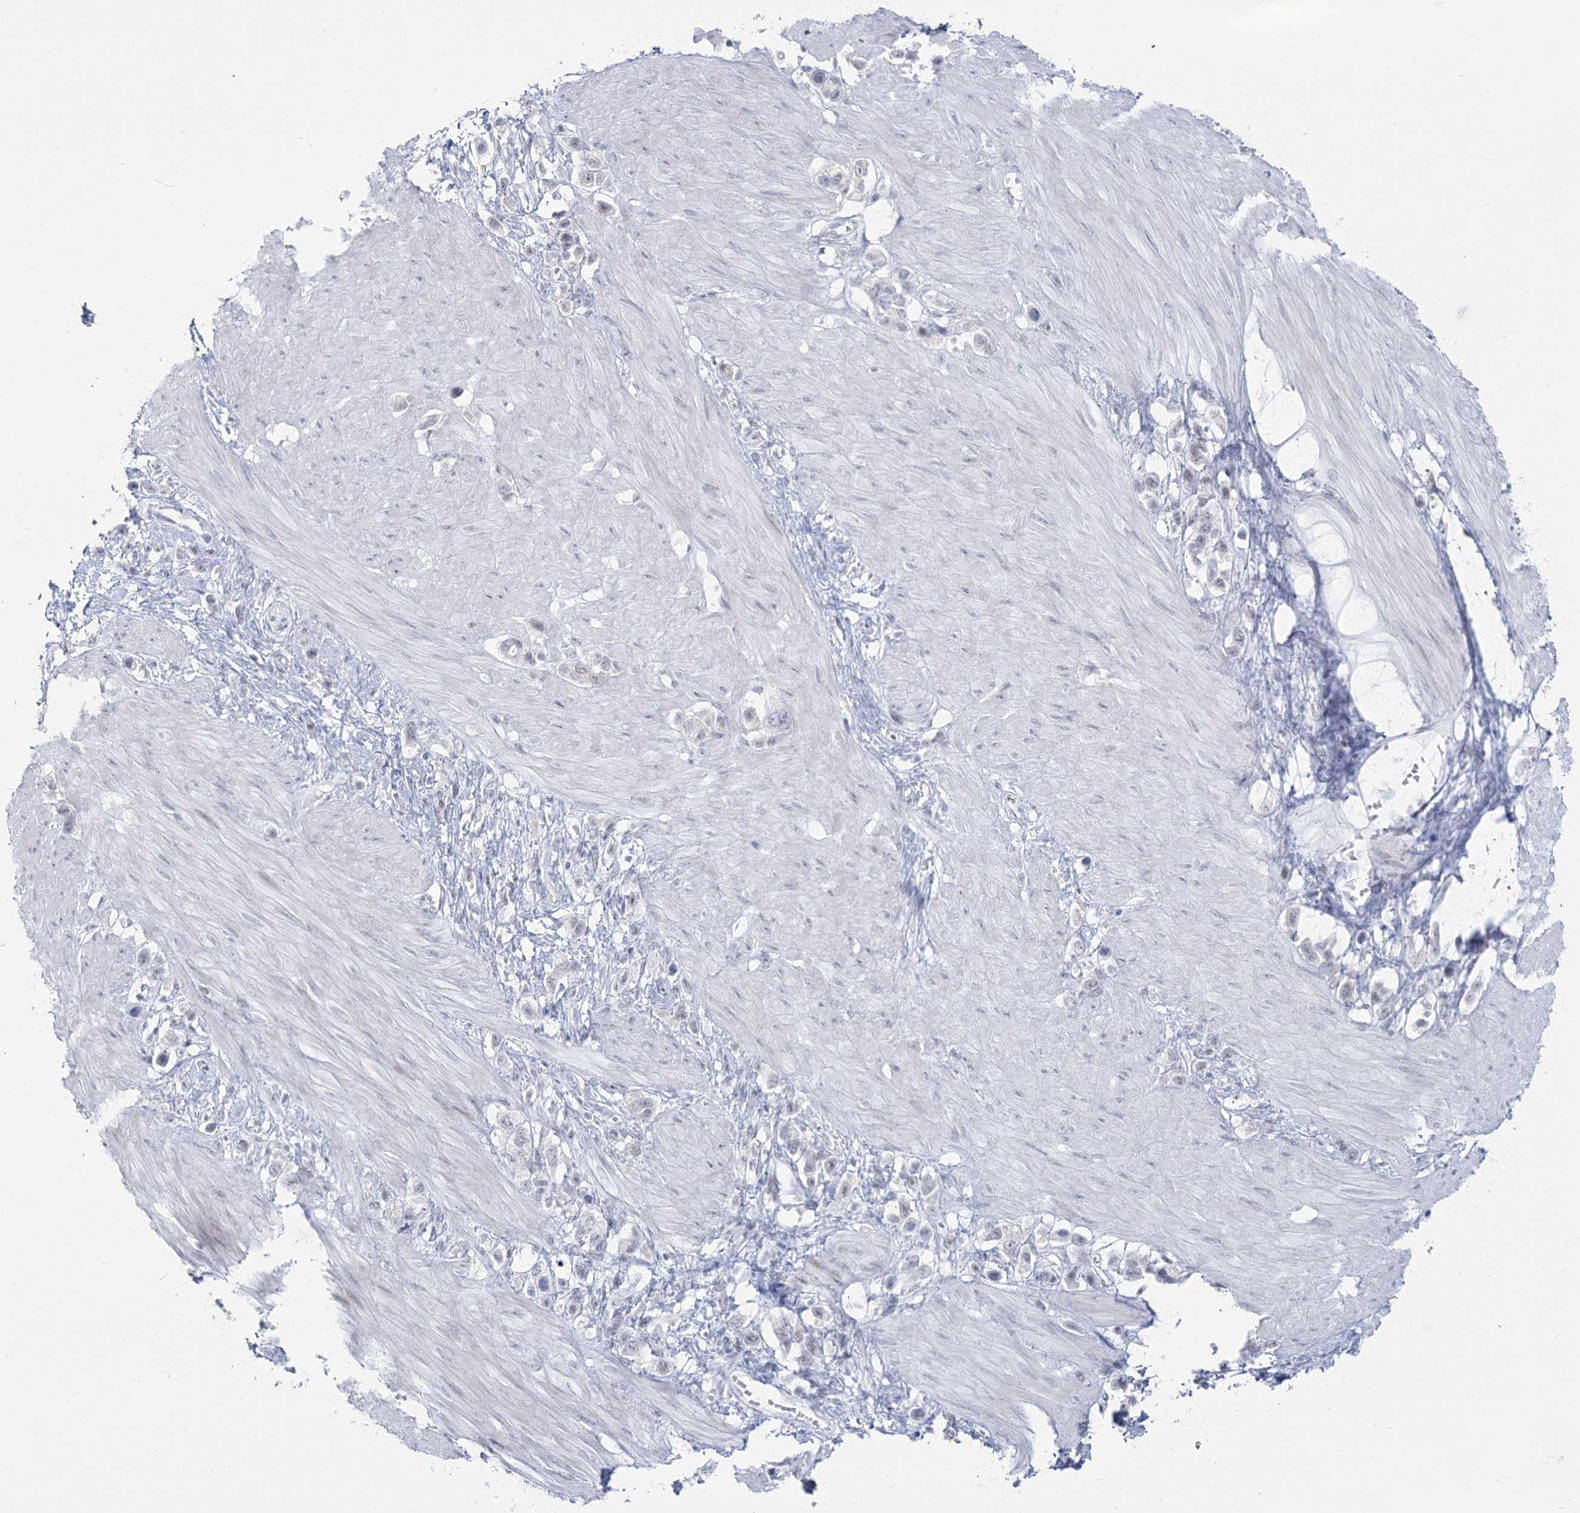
{"staining": {"intensity": "negative", "quantity": "none", "location": "none"}, "tissue": "stomach cancer", "cell_type": "Tumor cells", "image_type": "cancer", "snomed": [{"axis": "morphology", "description": "Adenocarcinoma, NOS"}, {"axis": "topography", "description": "Stomach"}], "caption": "The image reveals no staining of tumor cells in adenocarcinoma (stomach).", "gene": "ZNF843", "patient": {"sex": "female", "age": 65}}